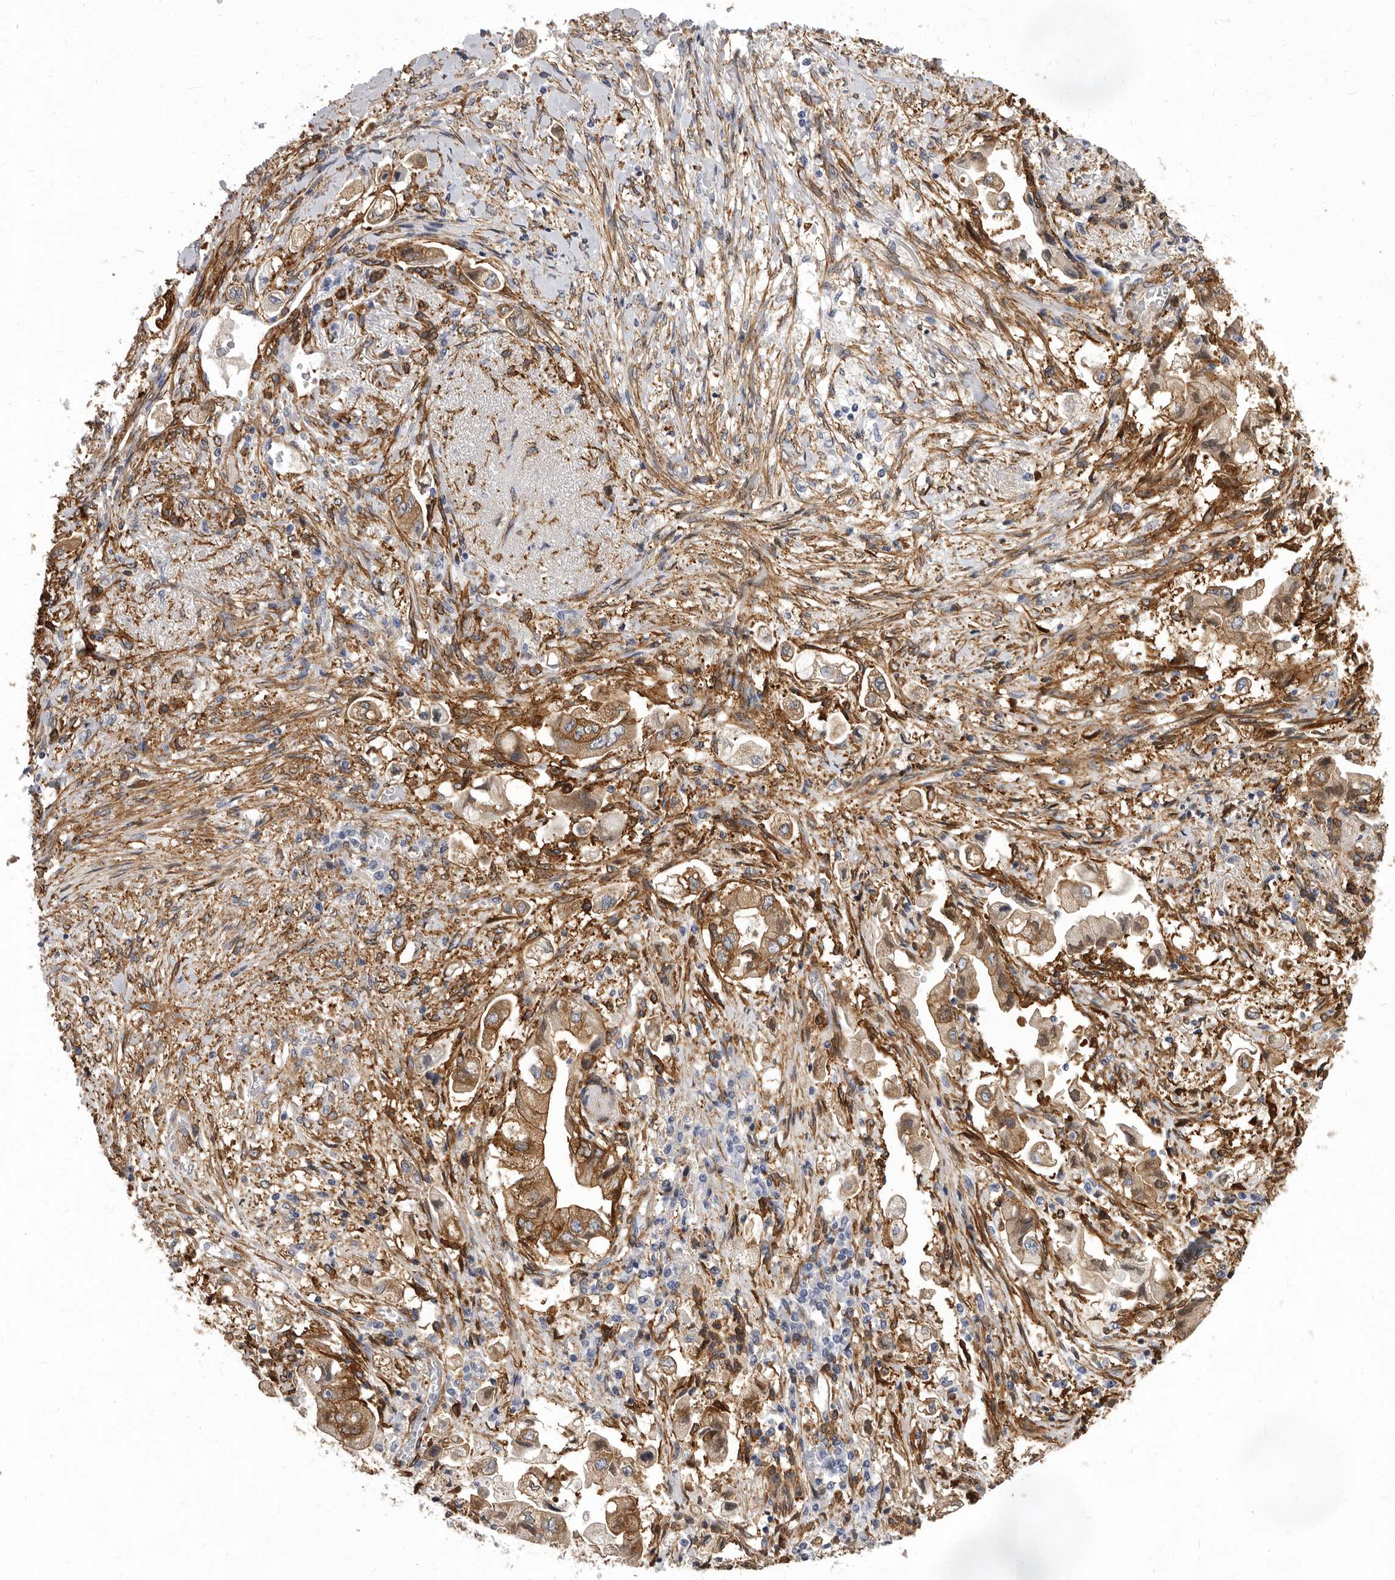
{"staining": {"intensity": "moderate", "quantity": ">75%", "location": "cytoplasmic/membranous"}, "tissue": "stomach cancer", "cell_type": "Tumor cells", "image_type": "cancer", "snomed": [{"axis": "morphology", "description": "Adenocarcinoma, NOS"}, {"axis": "topography", "description": "Stomach"}], "caption": "Immunohistochemical staining of human adenocarcinoma (stomach) displays medium levels of moderate cytoplasmic/membranous expression in approximately >75% of tumor cells.", "gene": "ENAH", "patient": {"sex": "male", "age": 62}}